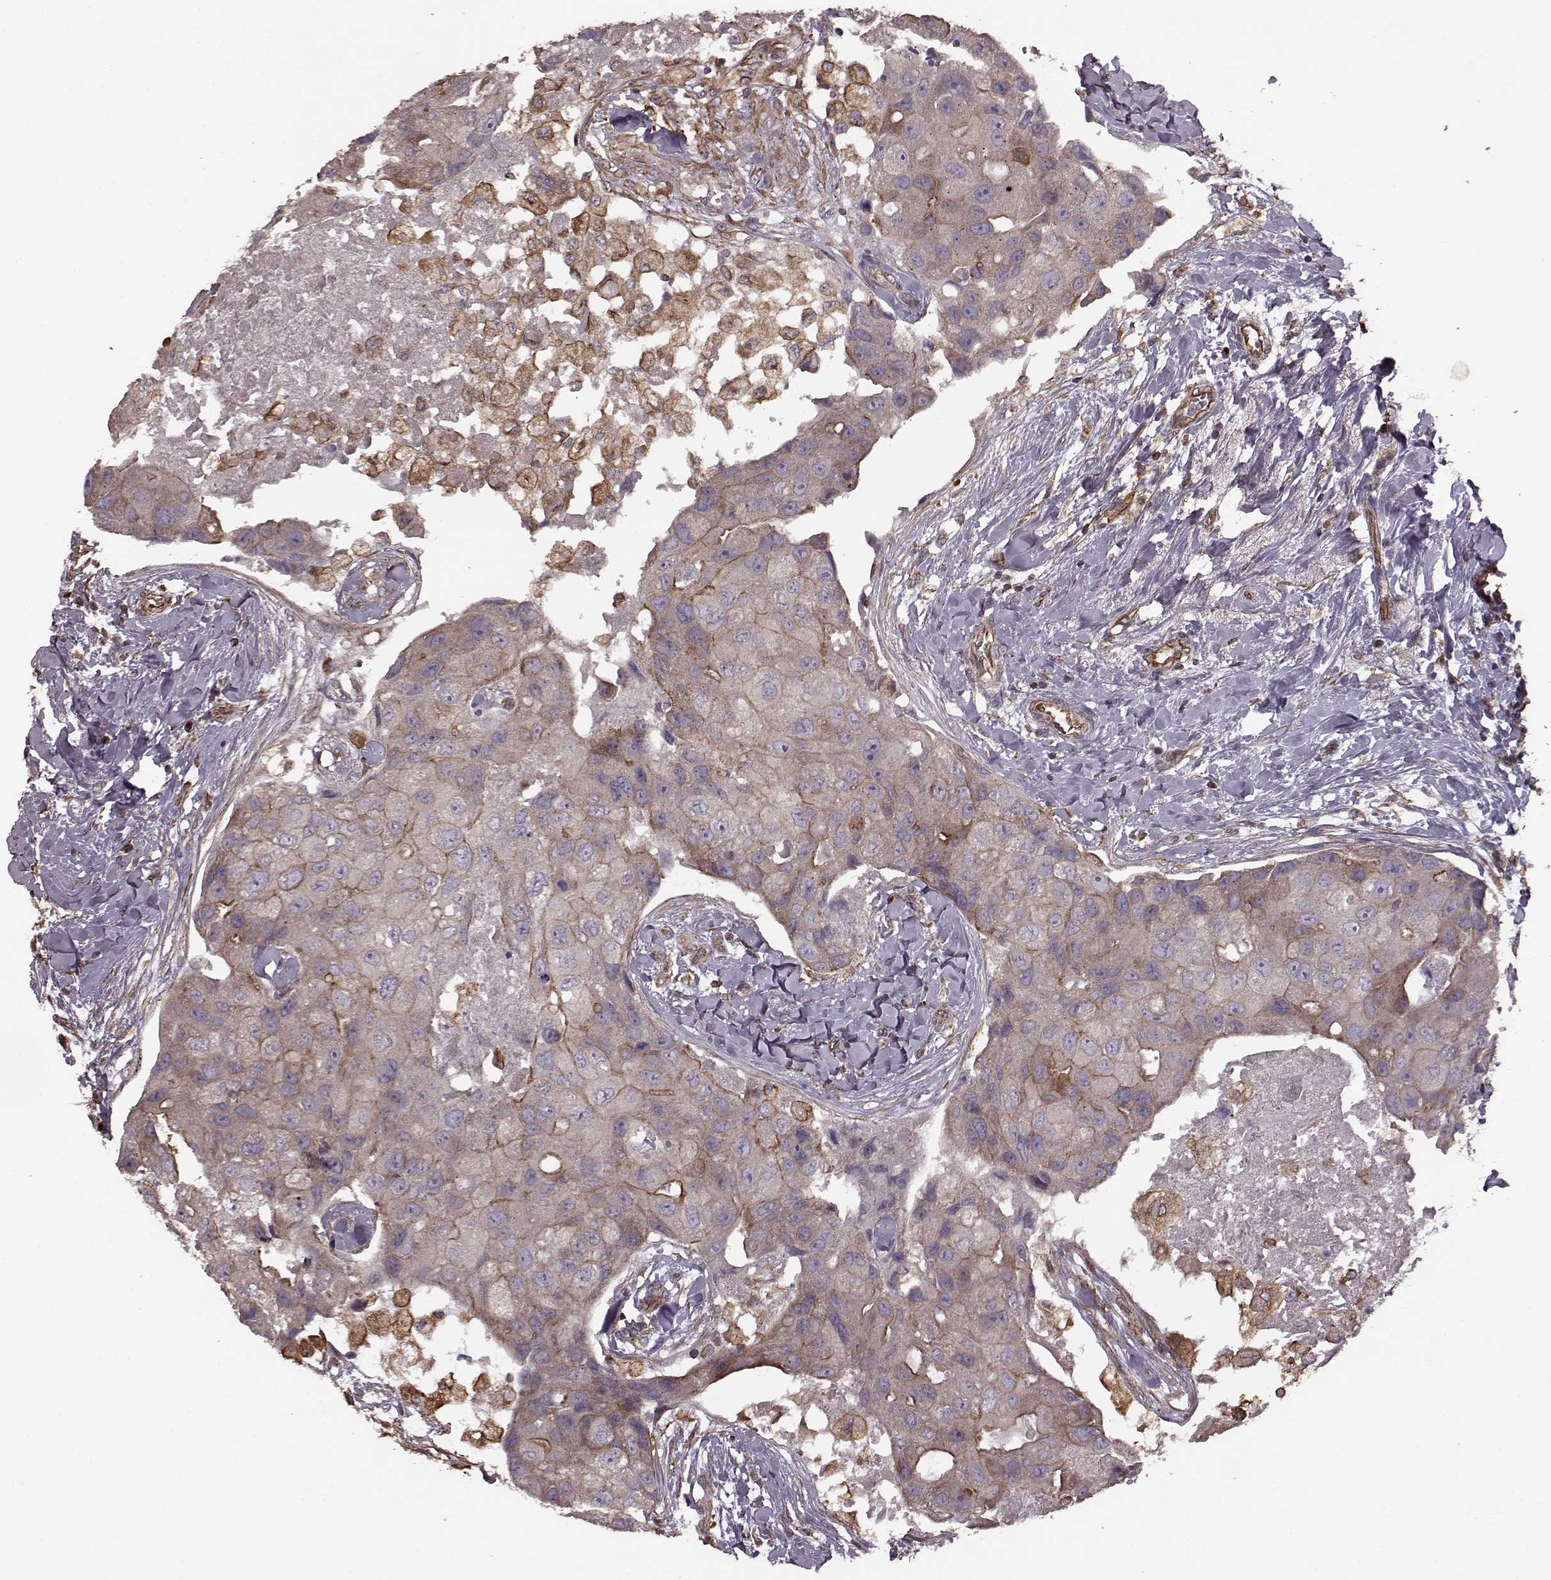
{"staining": {"intensity": "moderate", "quantity": "<25%", "location": "cytoplasmic/membranous"}, "tissue": "breast cancer", "cell_type": "Tumor cells", "image_type": "cancer", "snomed": [{"axis": "morphology", "description": "Duct carcinoma"}, {"axis": "topography", "description": "Breast"}], "caption": "Breast cancer stained for a protein displays moderate cytoplasmic/membranous positivity in tumor cells. Nuclei are stained in blue.", "gene": "NTF3", "patient": {"sex": "female", "age": 43}}